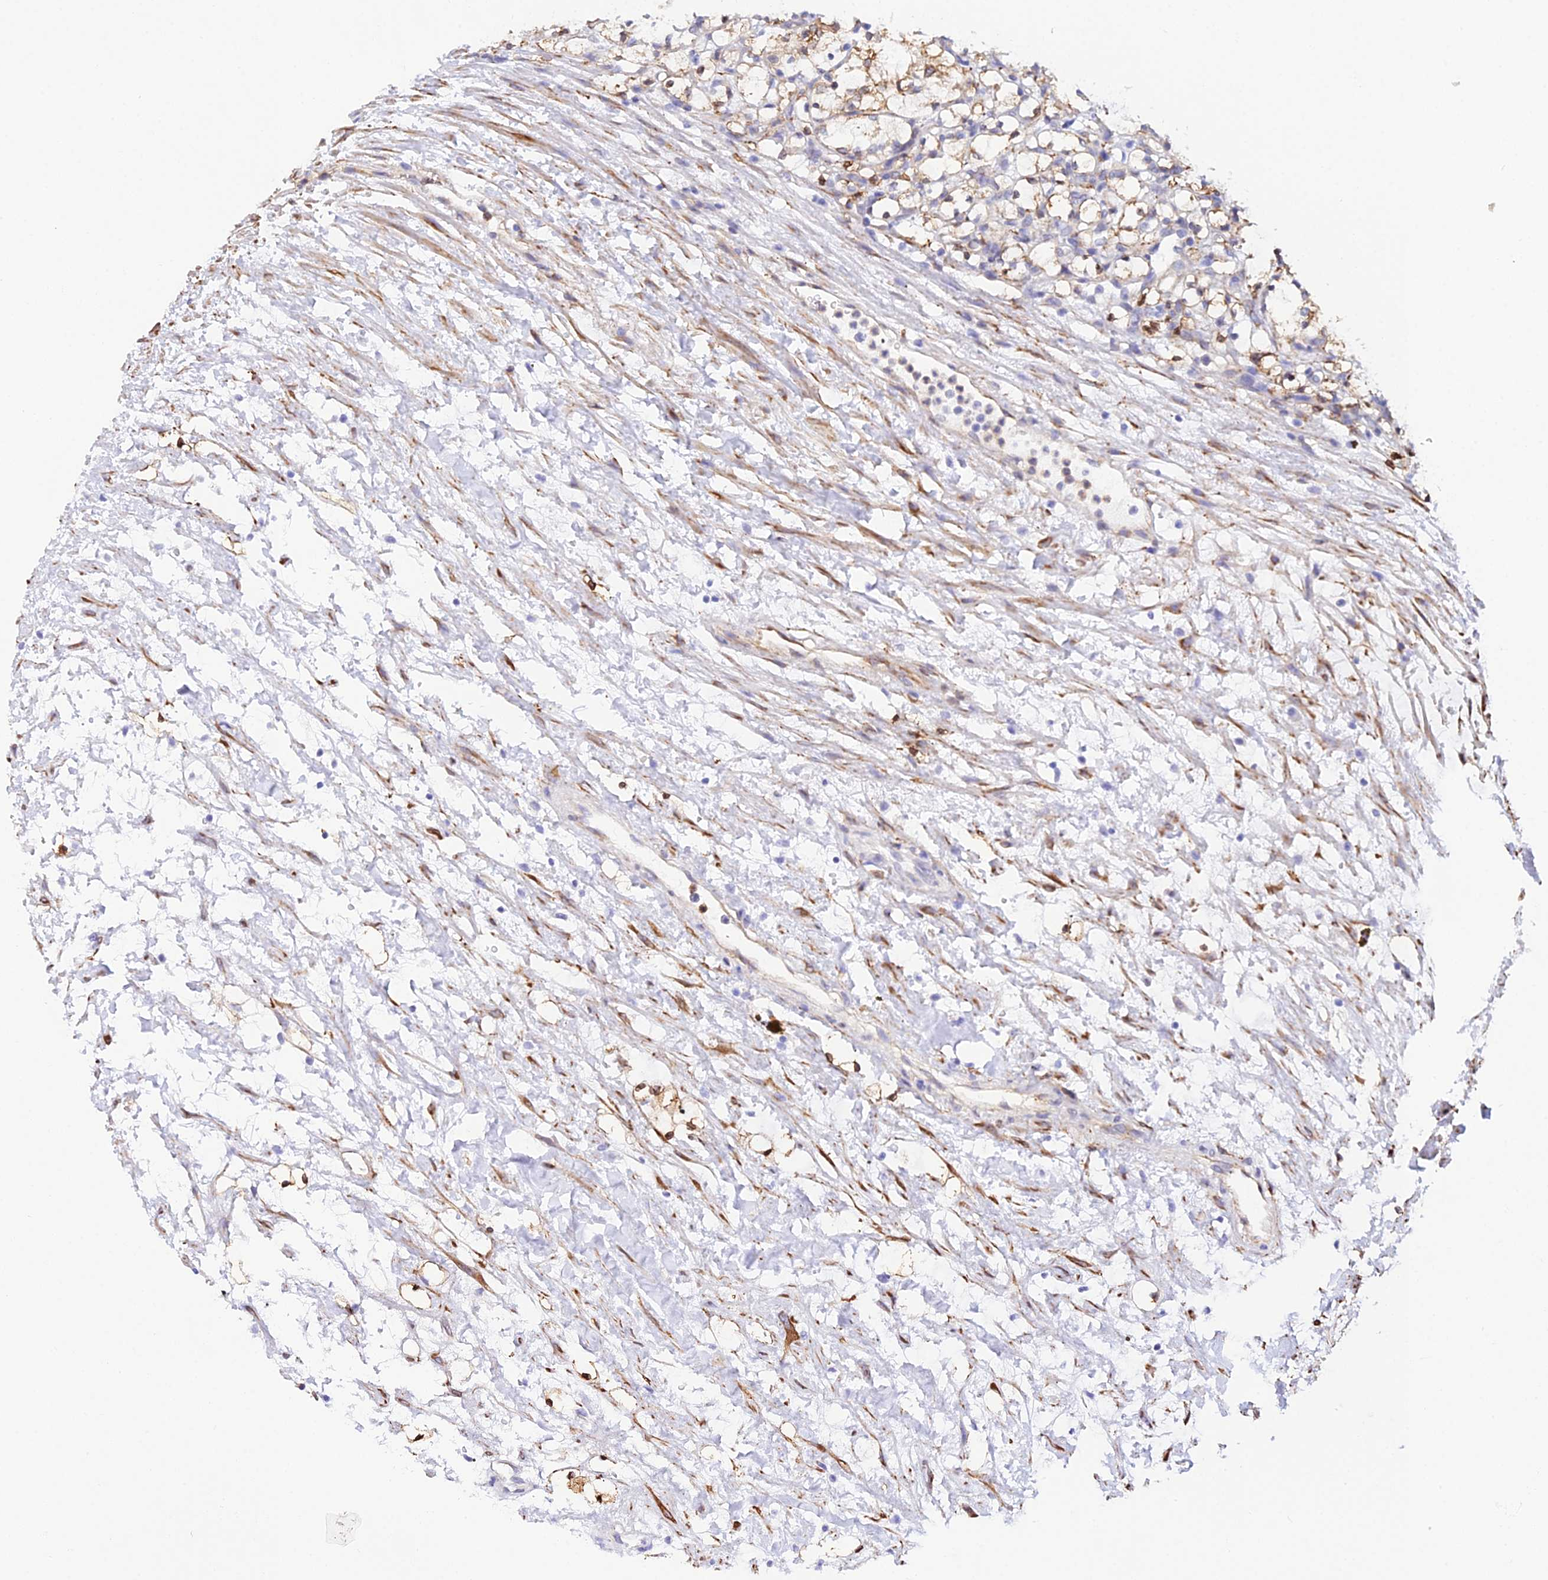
{"staining": {"intensity": "moderate", "quantity": "<25%", "location": "cytoplasmic/membranous"}, "tissue": "renal cancer", "cell_type": "Tumor cells", "image_type": "cancer", "snomed": [{"axis": "morphology", "description": "Adenocarcinoma, NOS"}, {"axis": "topography", "description": "Kidney"}], "caption": "Immunohistochemistry of human adenocarcinoma (renal) exhibits low levels of moderate cytoplasmic/membranous positivity in about <25% of tumor cells.", "gene": "MXRA7", "patient": {"sex": "female", "age": 69}}